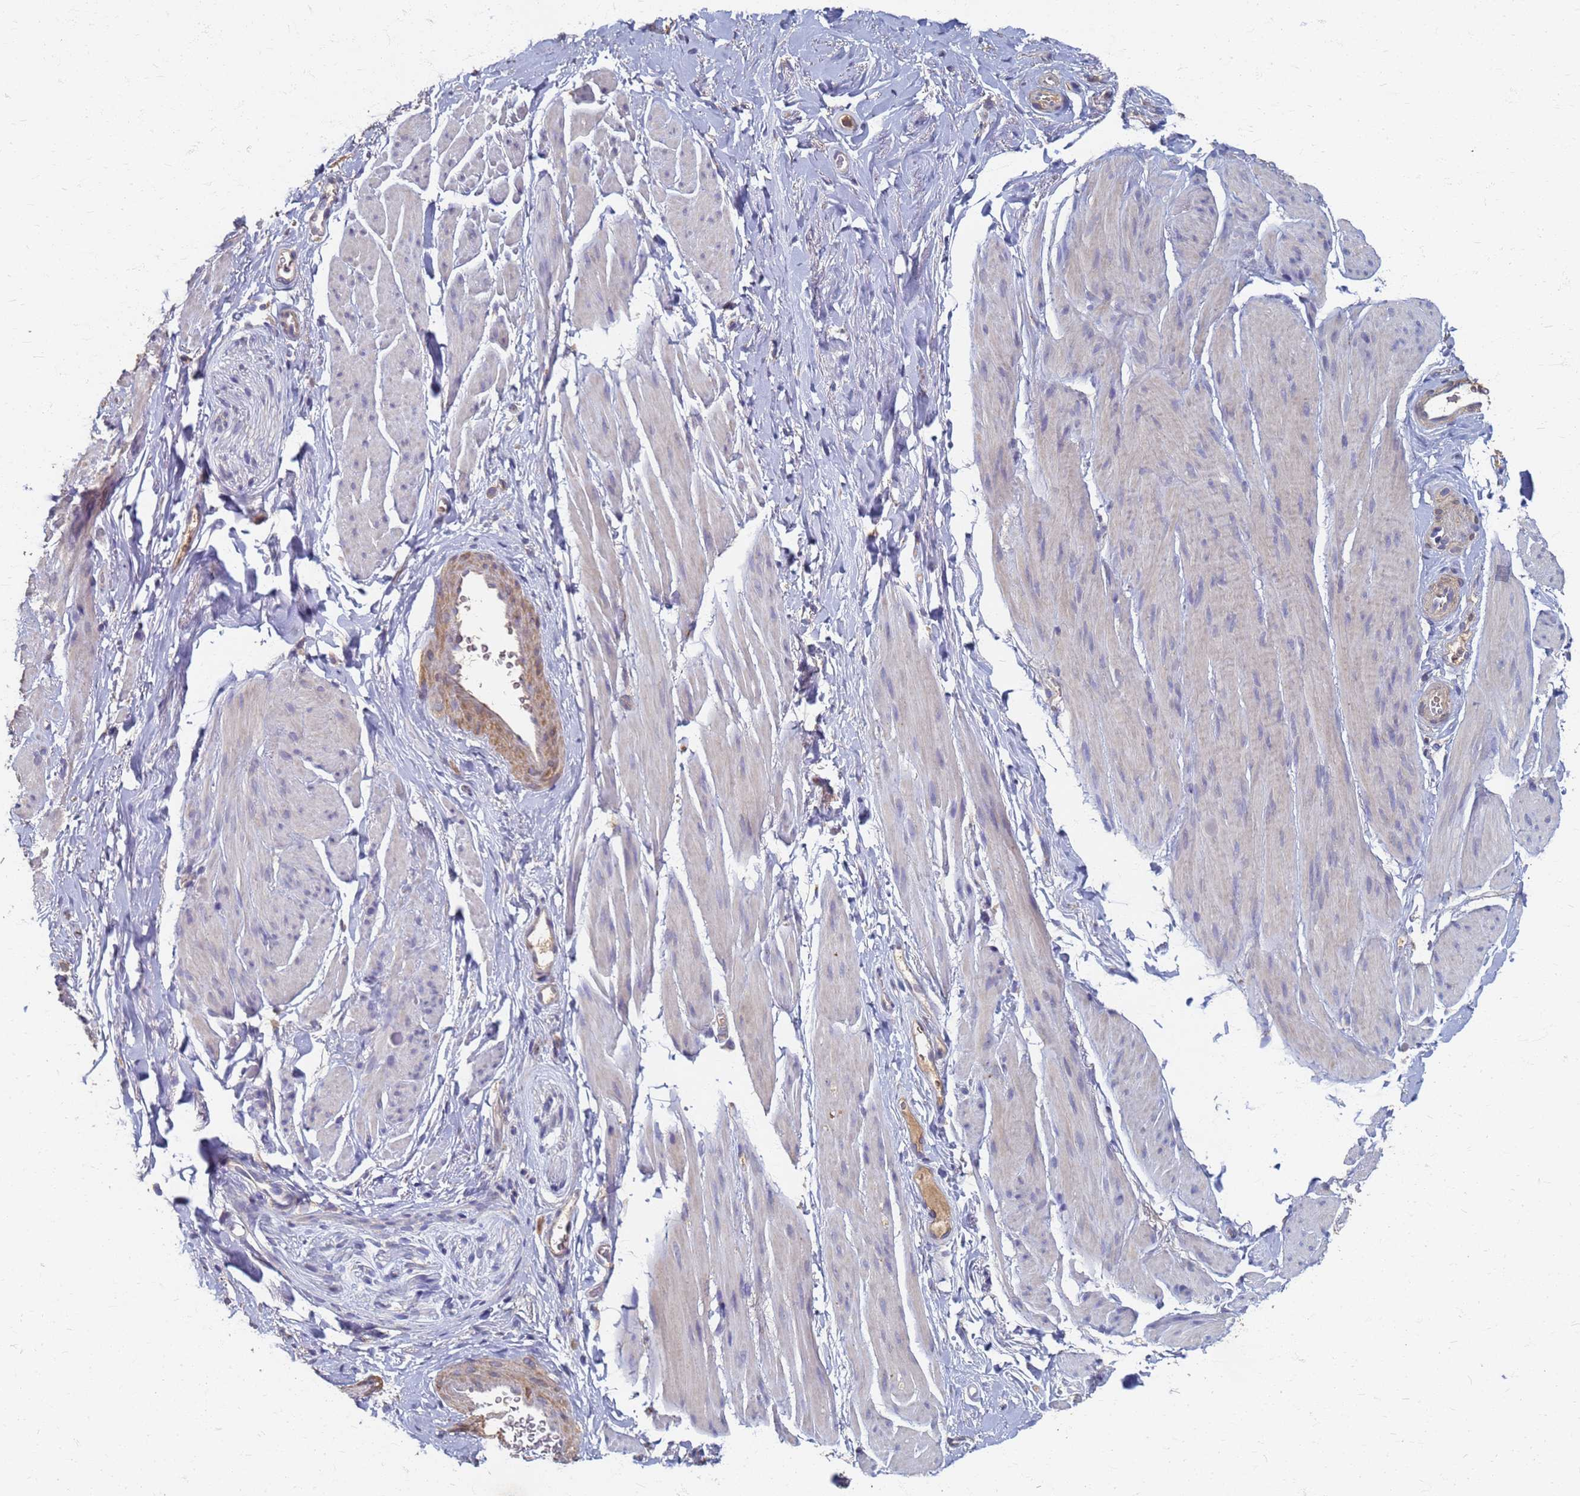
{"staining": {"intensity": "weak", "quantity": "<25%", "location": "cytoplasmic/membranous"}, "tissue": "smooth muscle", "cell_type": "Smooth muscle cells", "image_type": "normal", "snomed": [{"axis": "morphology", "description": "Normal tissue, NOS"}, {"axis": "topography", "description": "Smooth muscle"}, {"axis": "topography", "description": "Peripheral nerve tissue"}], "caption": "Micrograph shows no protein expression in smooth muscle cells of benign smooth muscle.", "gene": "KRCC1", "patient": {"sex": "male", "age": 69}}